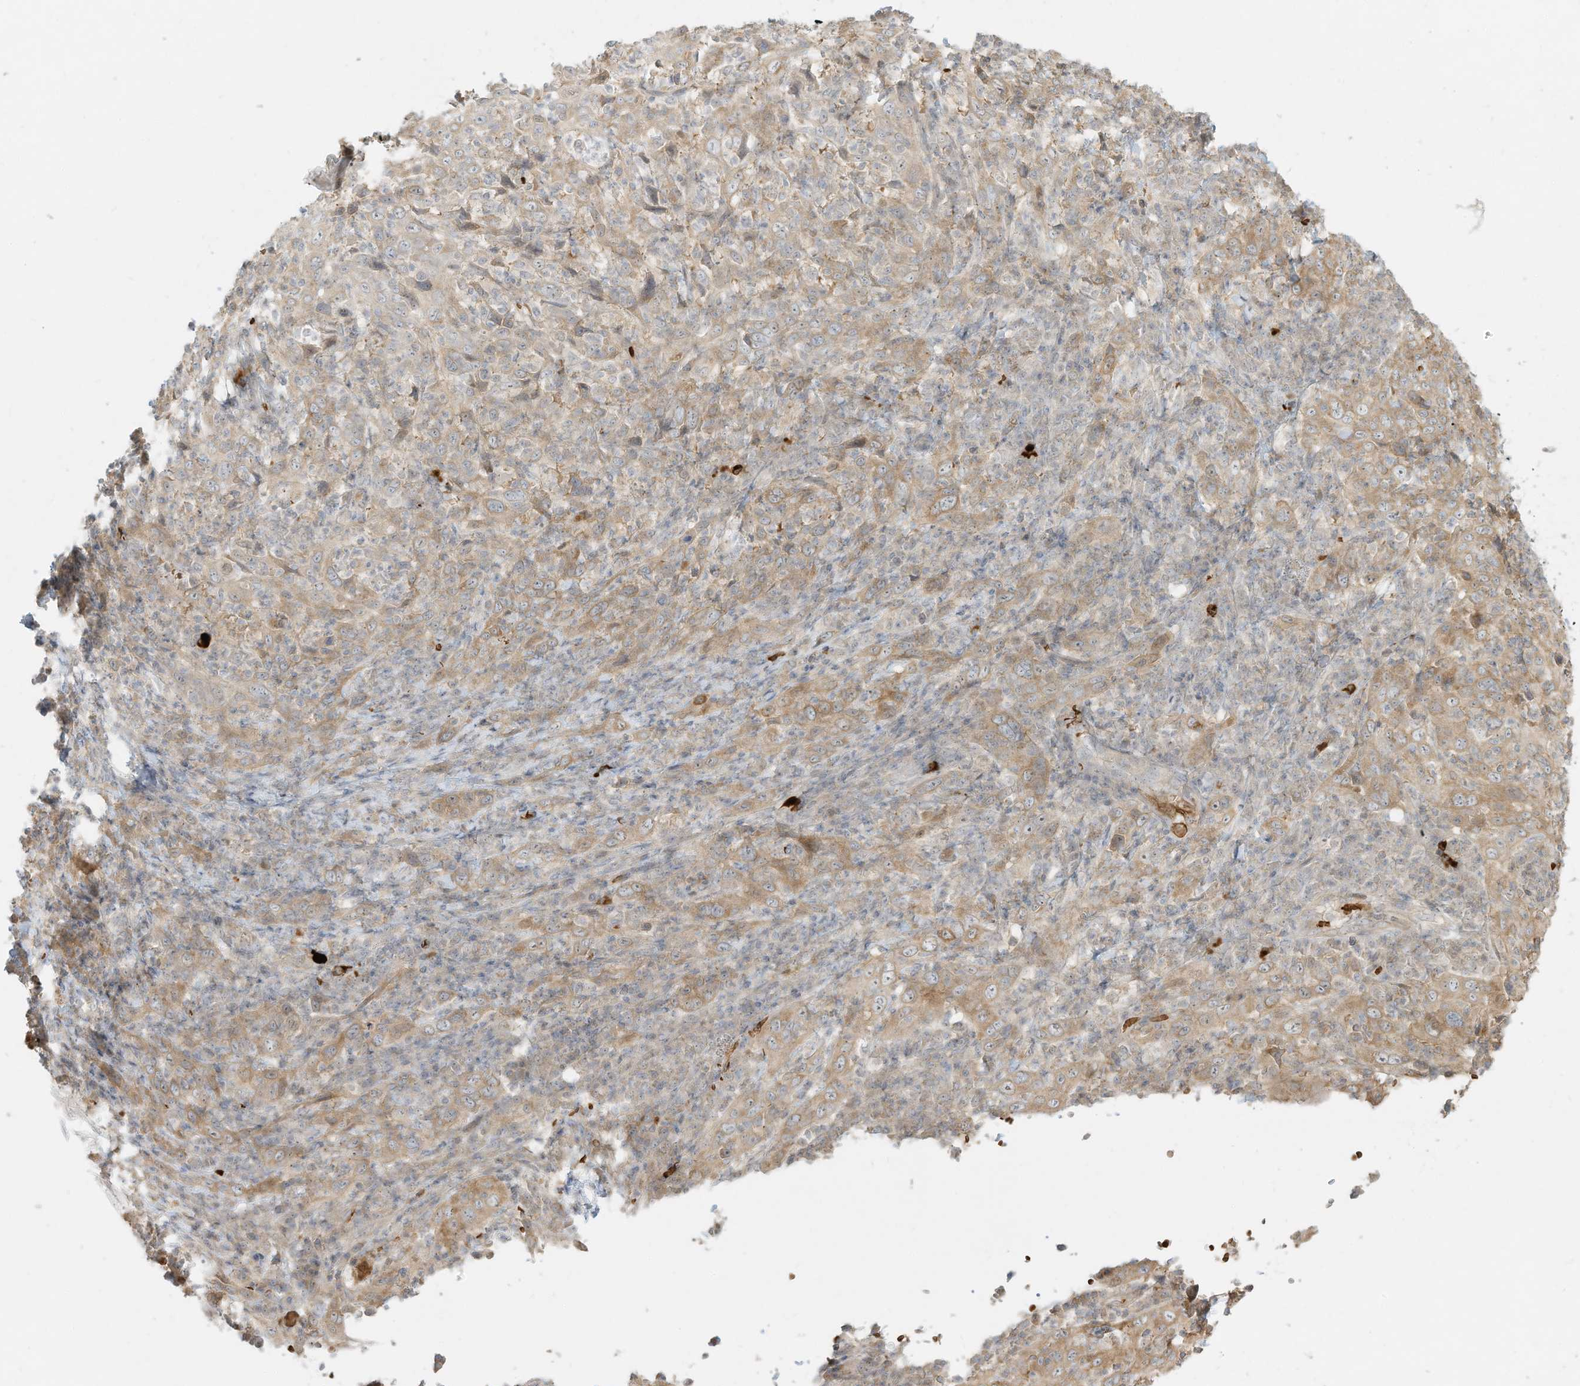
{"staining": {"intensity": "moderate", "quantity": ">75%", "location": "cytoplasmic/membranous"}, "tissue": "cervical cancer", "cell_type": "Tumor cells", "image_type": "cancer", "snomed": [{"axis": "morphology", "description": "Squamous cell carcinoma, NOS"}, {"axis": "topography", "description": "Cervix"}], "caption": "Squamous cell carcinoma (cervical) stained for a protein (brown) demonstrates moderate cytoplasmic/membranous positive staining in about >75% of tumor cells.", "gene": "OFD1", "patient": {"sex": "female", "age": 46}}